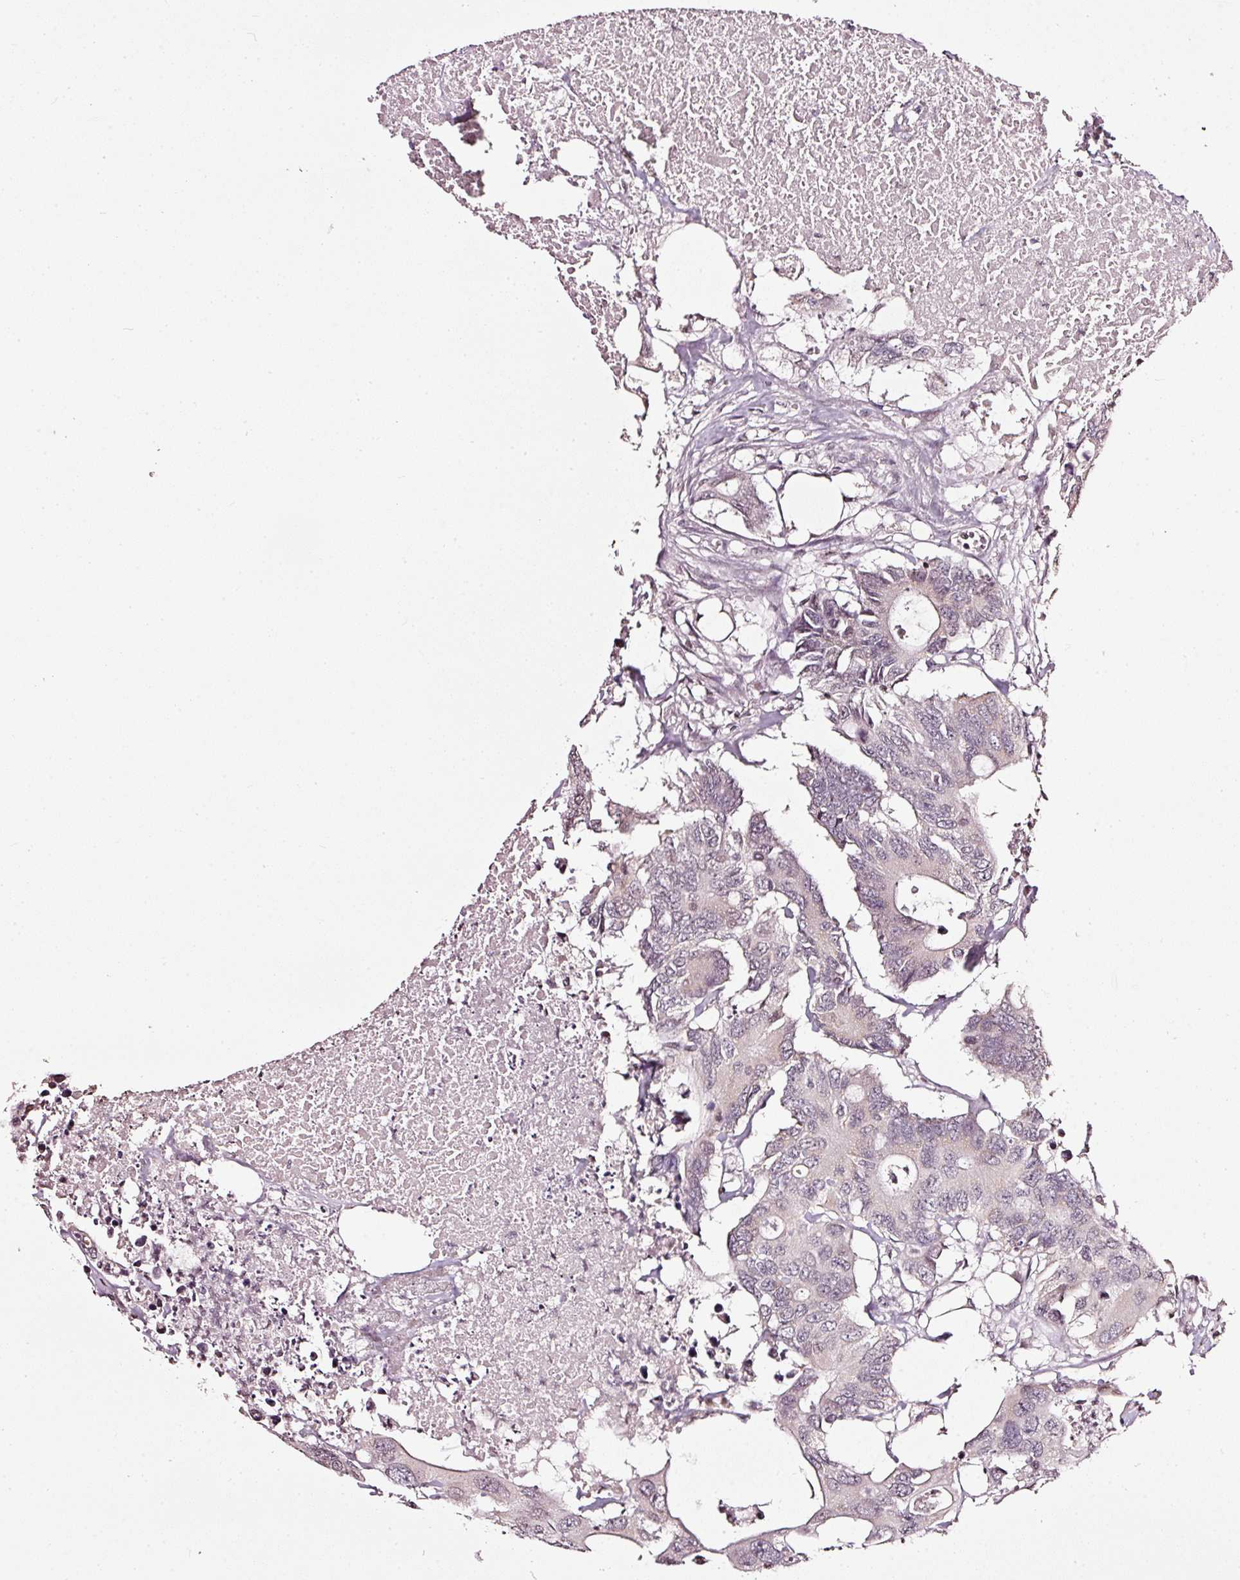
{"staining": {"intensity": "negative", "quantity": "none", "location": "none"}, "tissue": "colorectal cancer", "cell_type": "Tumor cells", "image_type": "cancer", "snomed": [{"axis": "morphology", "description": "Adenocarcinoma, NOS"}, {"axis": "topography", "description": "Colon"}], "caption": "There is no significant staining in tumor cells of colorectal cancer.", "gene": "NRDE2", "patient": {"sex": "male", "age": 71}}